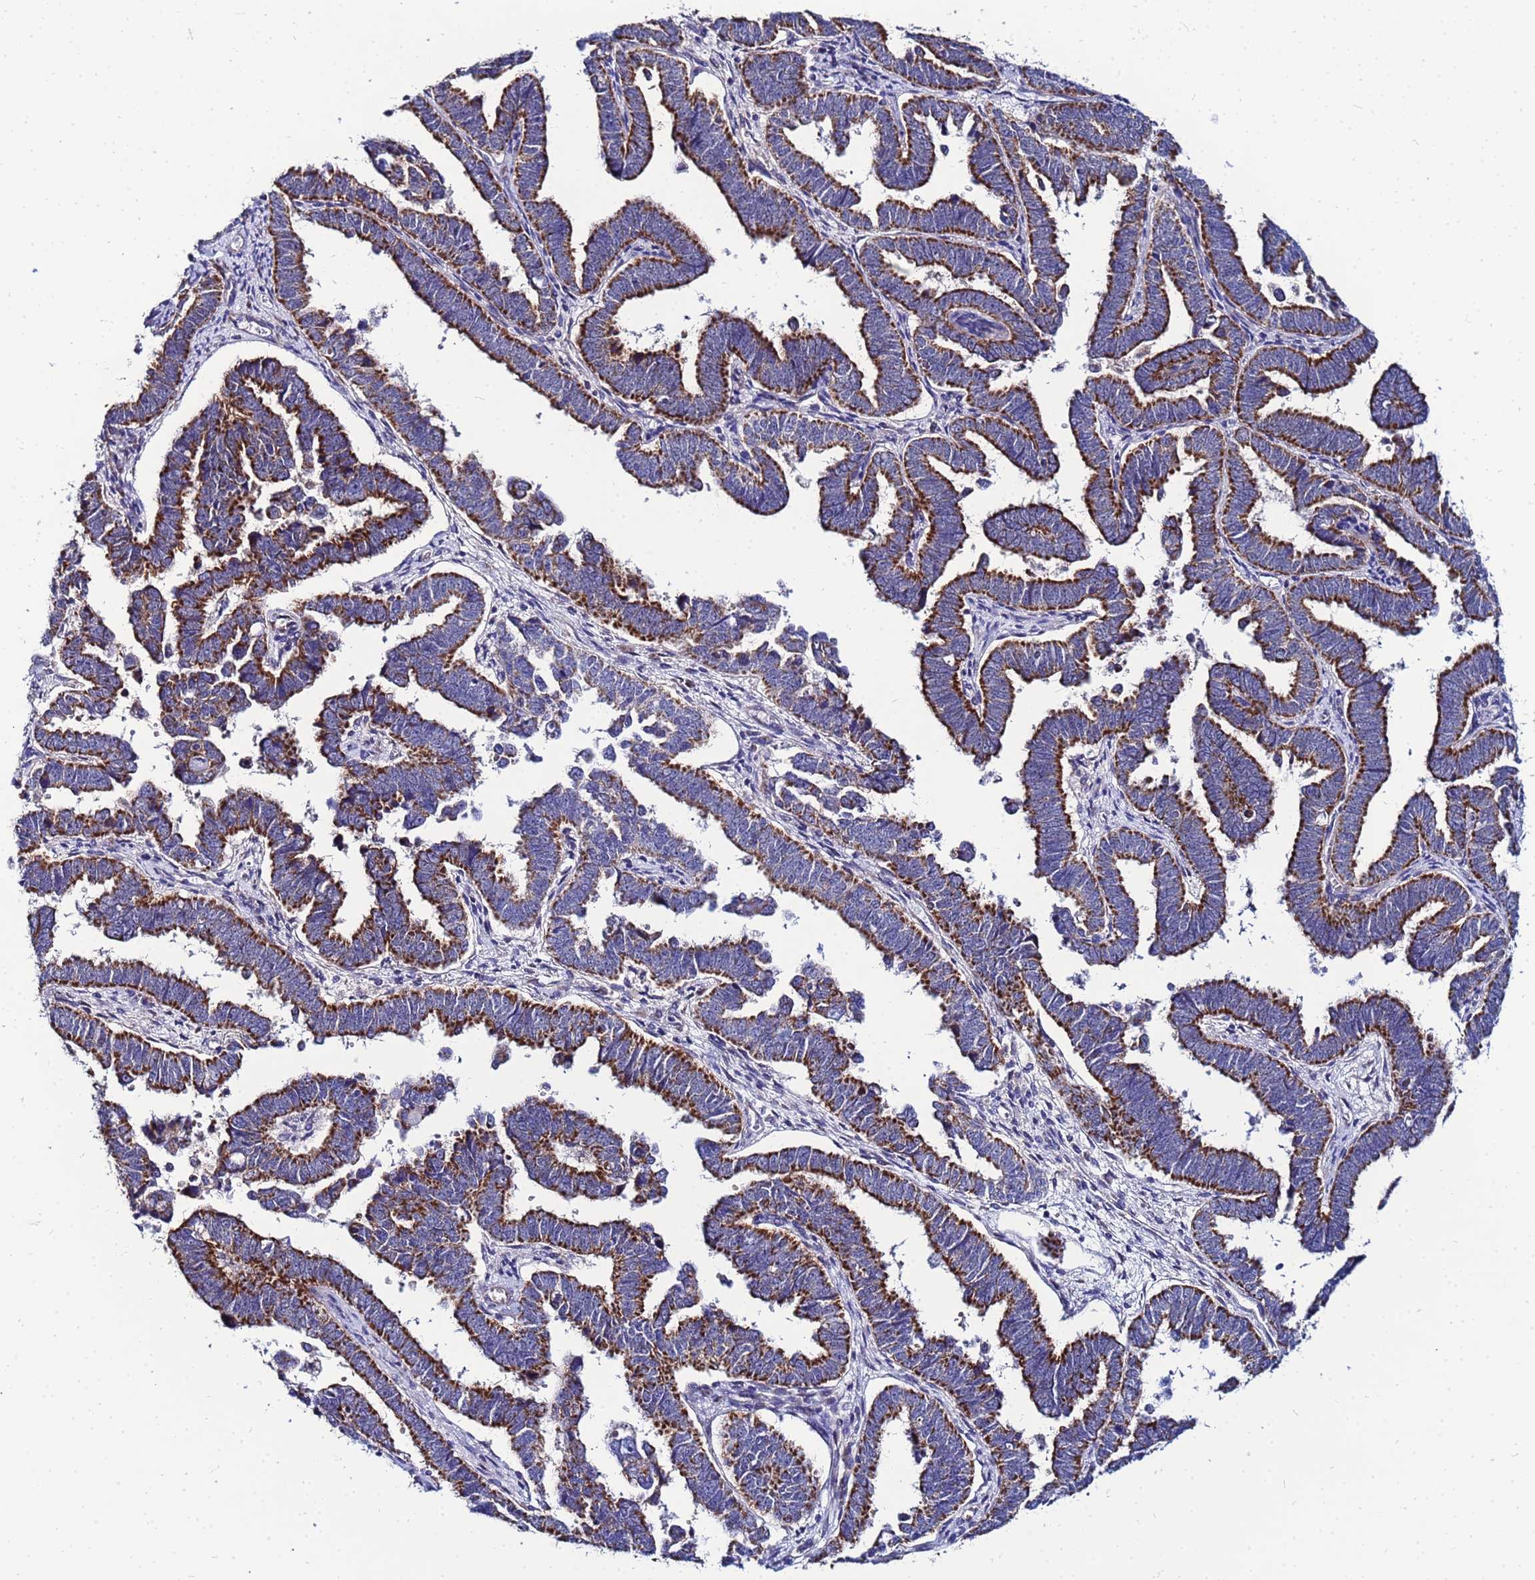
{"staining": {"intensity": "strong", "quantity": ">75%", "location": "cytoplasmic/membranous"}, "tissue": "endometrial cancer", "cell_type": "Tumor cells", "image_type": "cancer", "snomed": [{"axis": "morphology", "description": "Adenocarcinoma, NOS"}, {"axis": "topography", "description": "Endometrium"}], "caption": "Endometrial cancer (adenocarcinoma) stained with DAB (3,3'-diaminobenzidine) immunohistochemistry reveals high levels of strong cytoplasmic/membranous positivity in about >75% of tumor cells.", "gene": "FAHD2A", "patient": {"sex": "female", "age": 75}}